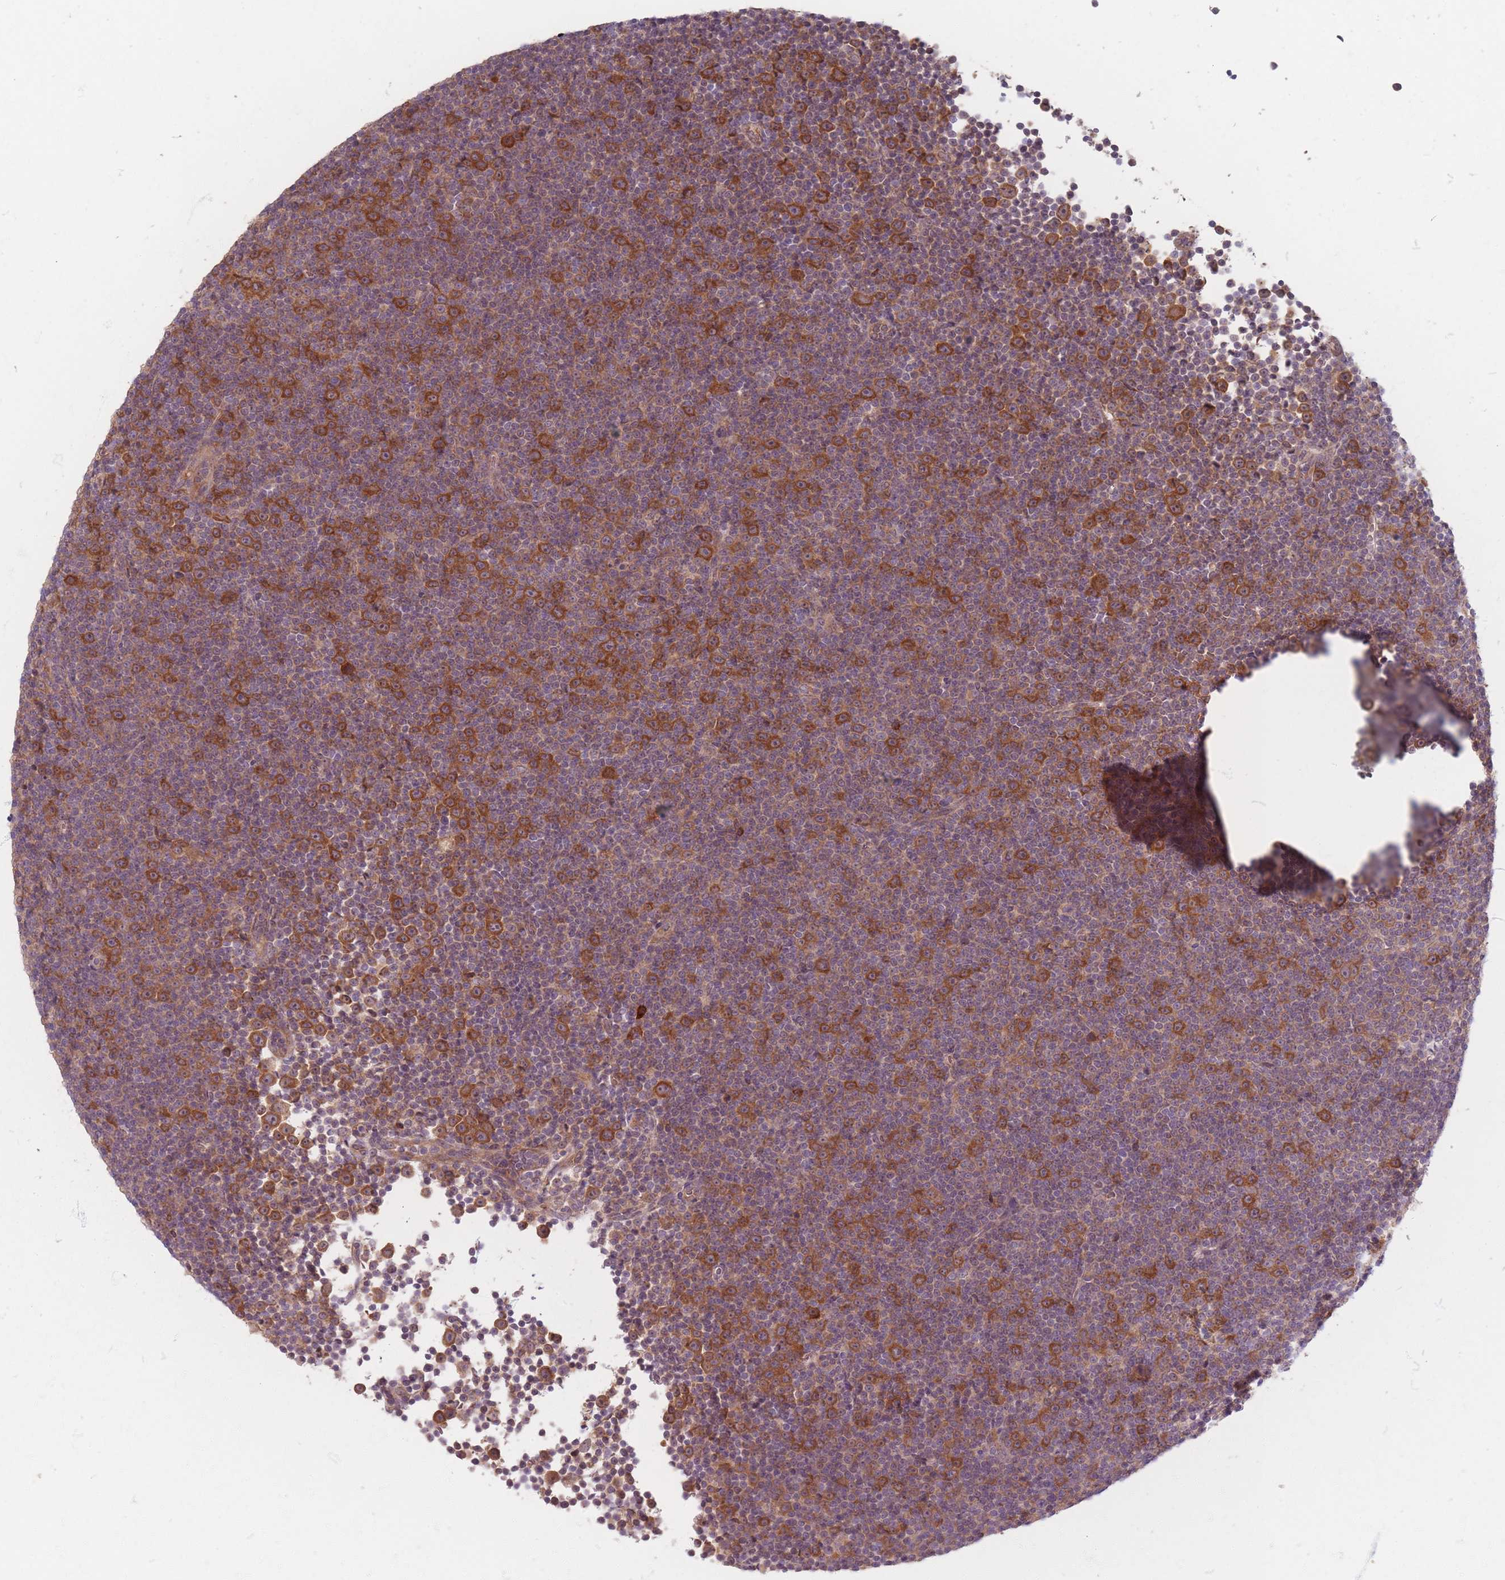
{"staining": {"intensity": "strong", "quantity": "<25%", "location": "cytoplasmic/membranous"}, "tissue": "lymphoma", "cell_type": "Tumor cells", "image_type": "cancer", "snomed": [{"axis": "morphology", "description": "Malignant lymphoma, non-Hodgkin's type, Low grade"}, {"axis": "topography", "description": "Lymph node"}], "caption": "Lymphoma tissue shows strong cytoplasmic/membranous staining in approximately <25% of tumor cells, visualized by immunohistochemistry.", "gene": "SMIM14", "patient": {"sex": "female", "age": 67}}